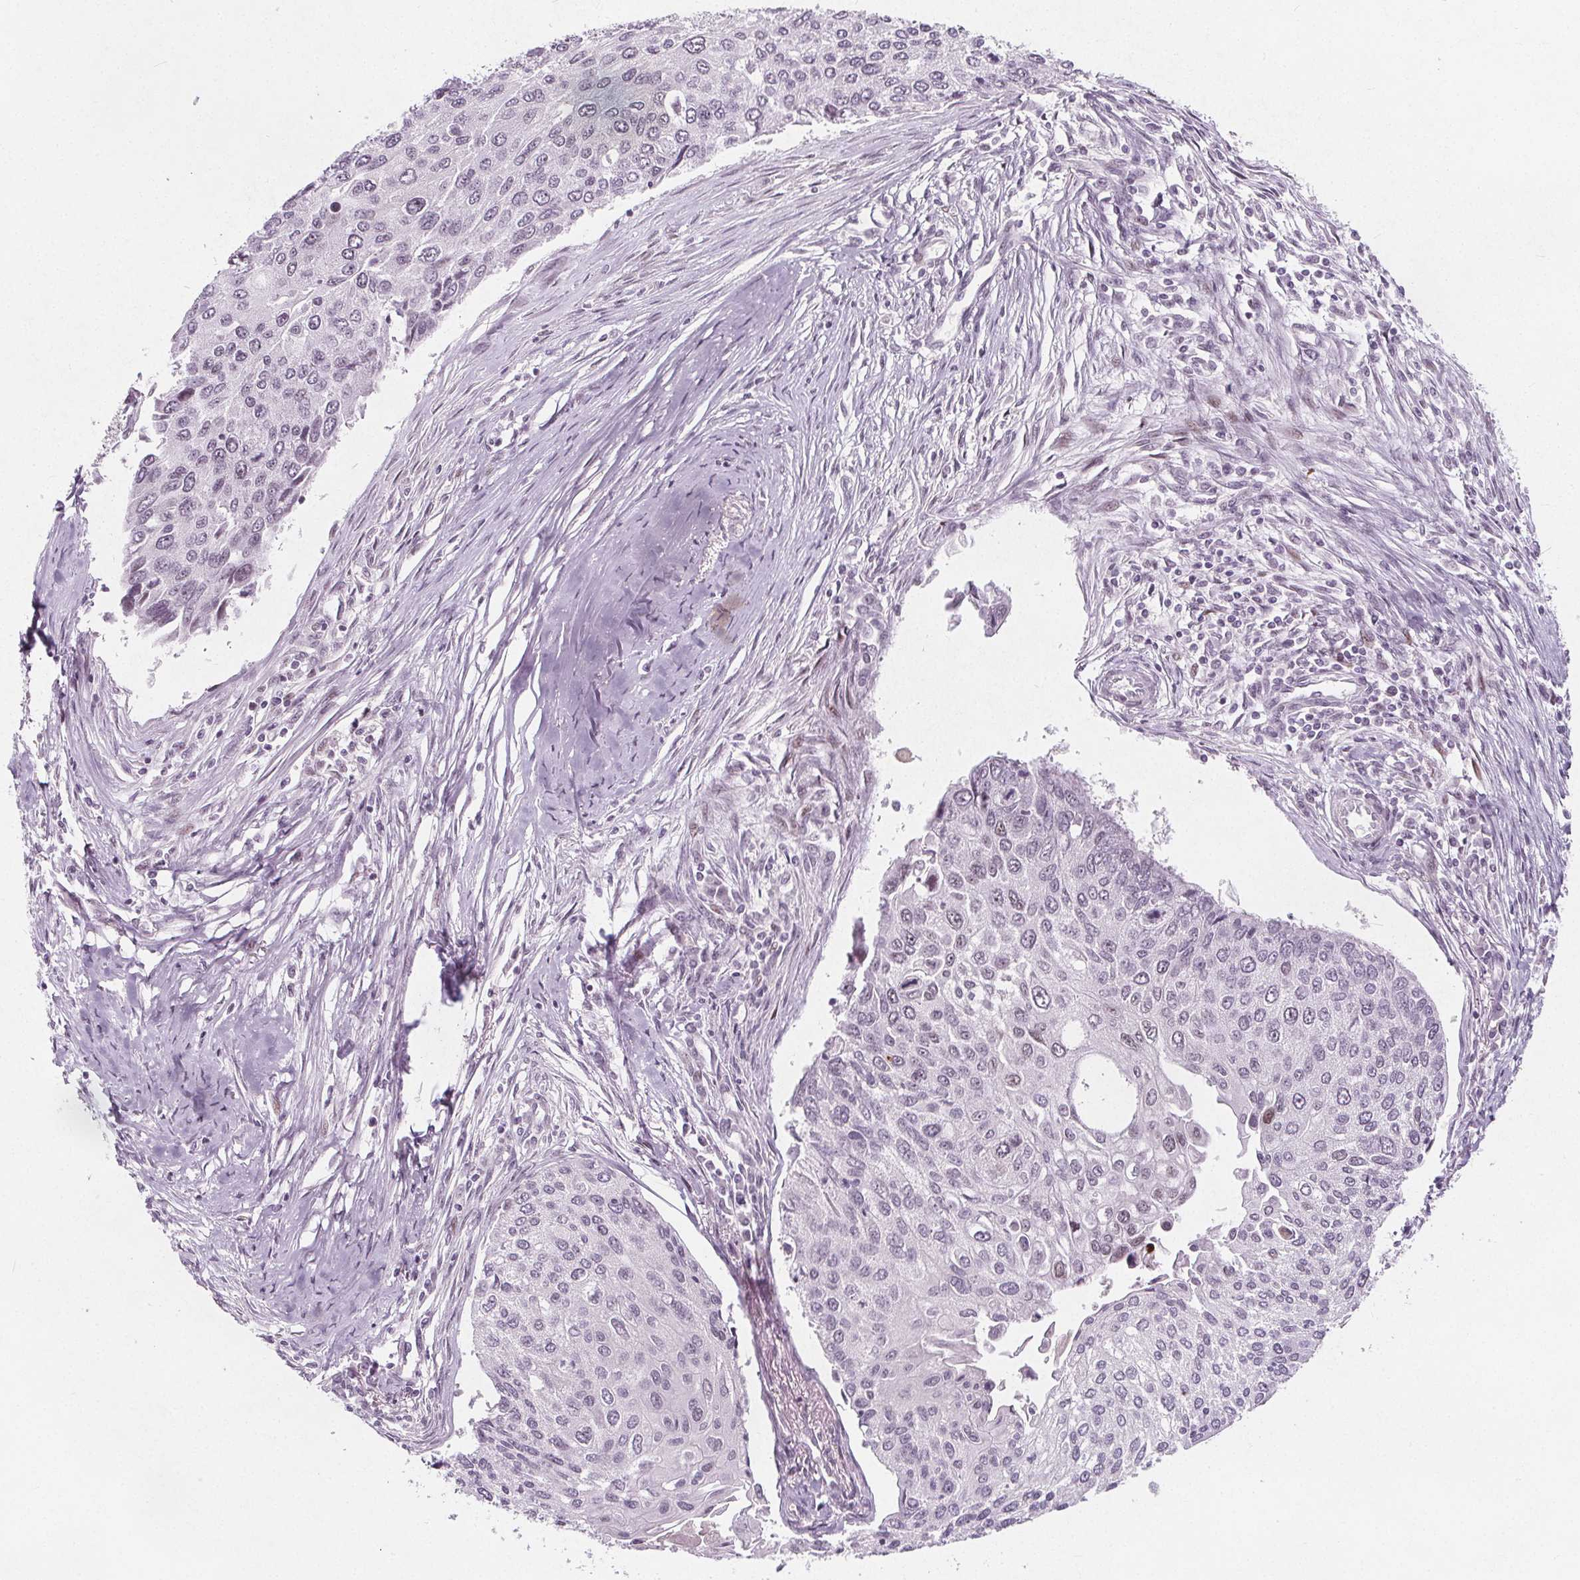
{"staining": {"intensity": "weak", "quantity": "<25%", "location": "nuclear"}, "tissue": "lung cancer", "cell_type": "Tumor cells", "image_type": "cancer", "snomed": [{"axis": "morphology", "description": "Squamous cell carcinoma, NOS"}, {"axis": "morphology", "description": "Squamous cell carcinoma, metastatic, NOS"}, {"axis": "topography", "description": "Lung"}], "caption": "Tumor cells show no significant positivity in lung metastatic squamous cell carcinoma.", "gene": "TAF6L", "patient": {"sex": "male", "age": 63}}